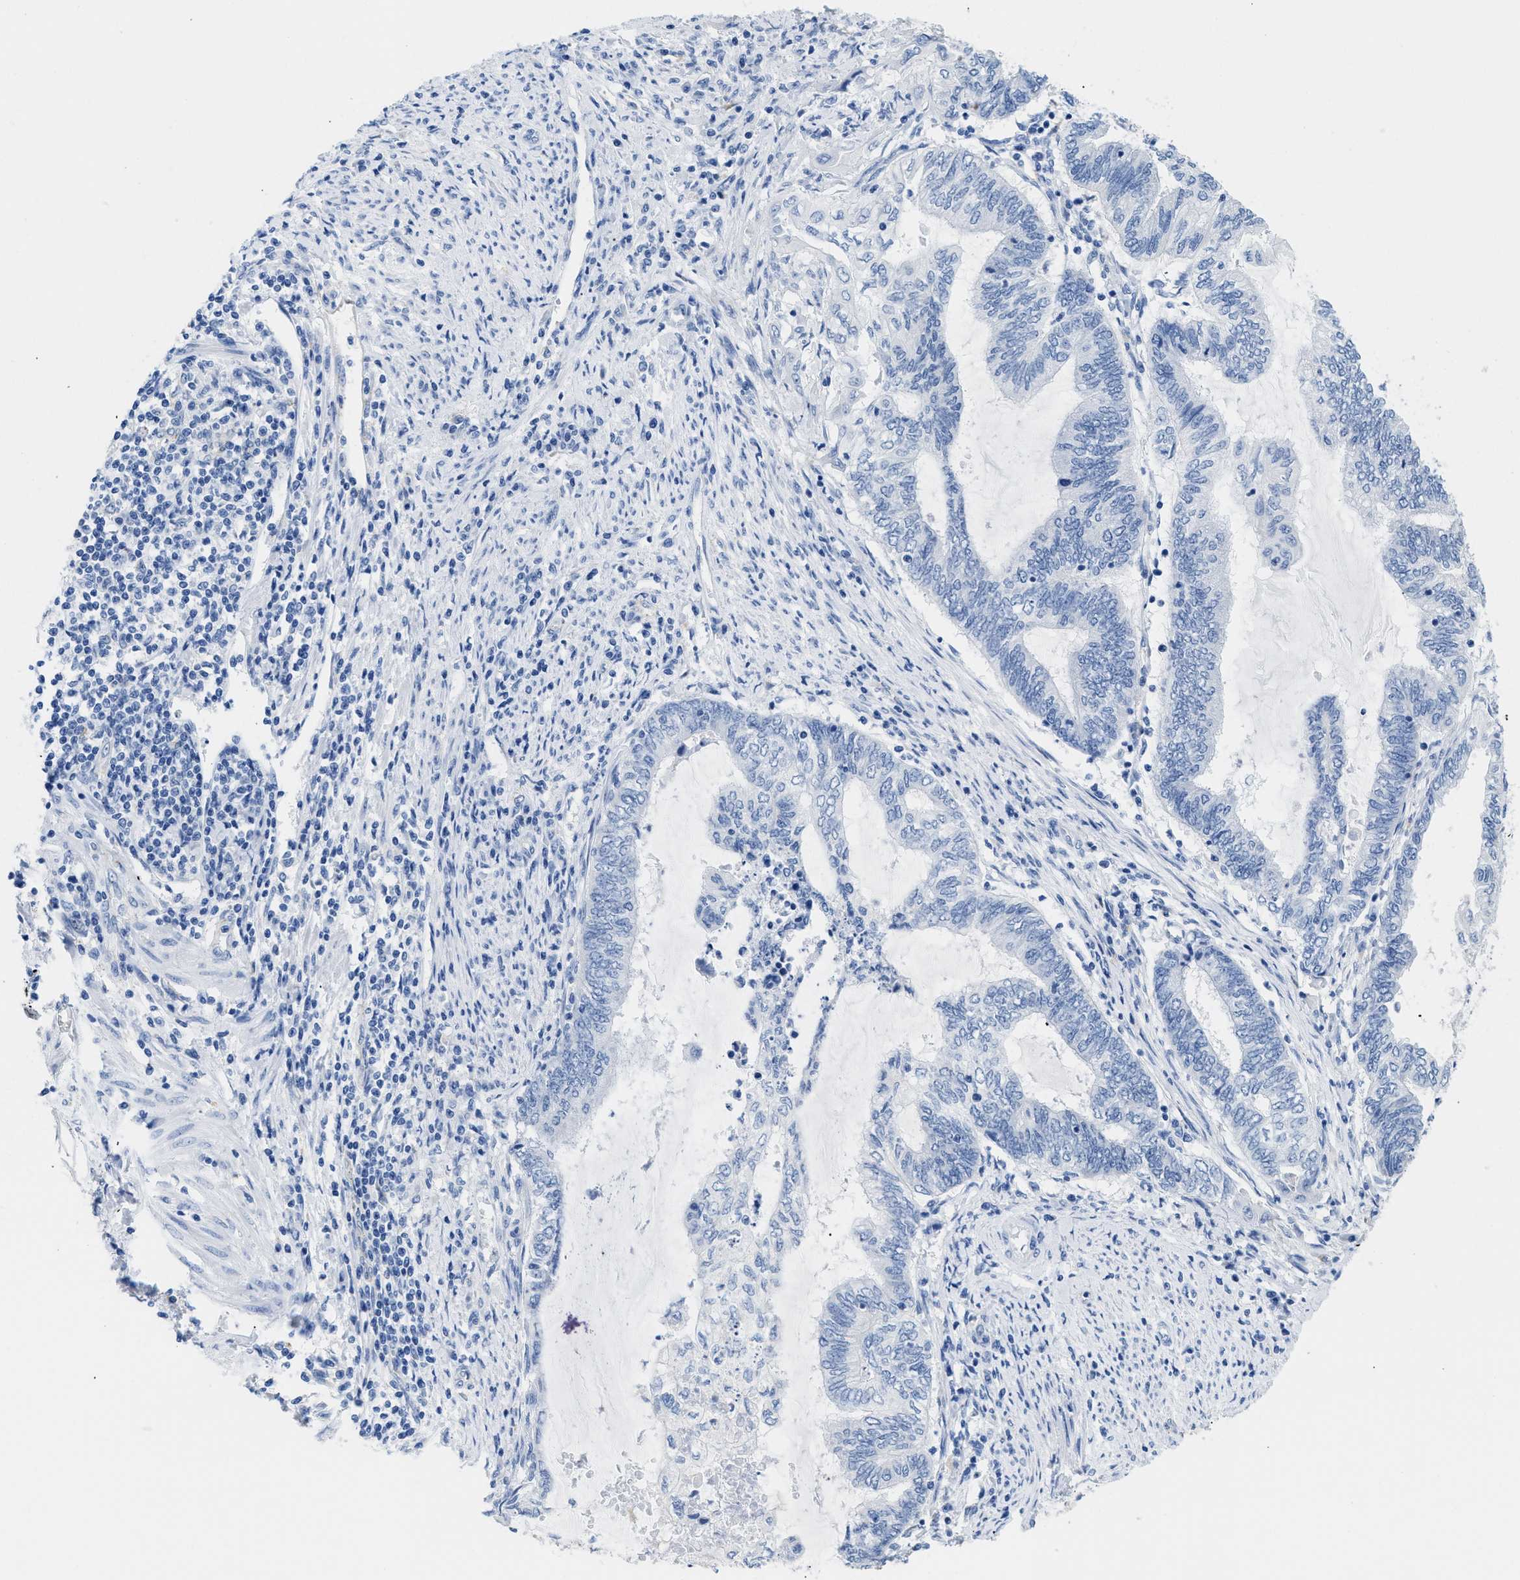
{"staining": {"intensity": "negative", "quantity": "none", "location": "none"}, "tissue": "endometrial cancer", "cell_type": "Tumor cells", "image_type": "cancer", "snomed": [{"axis": "morphology", "description": "Adenocarcinoma, NOS"}, {"axis": "topography", "description": "Uterus"}, {"axis": "topography", "description": "Endometrium"}], "caption": "Tumor cells show no significant staining in adenocarcinoma (endometrial).", "gene": "APOBEC2", "patient": {"sex": "female", "age": 70}}